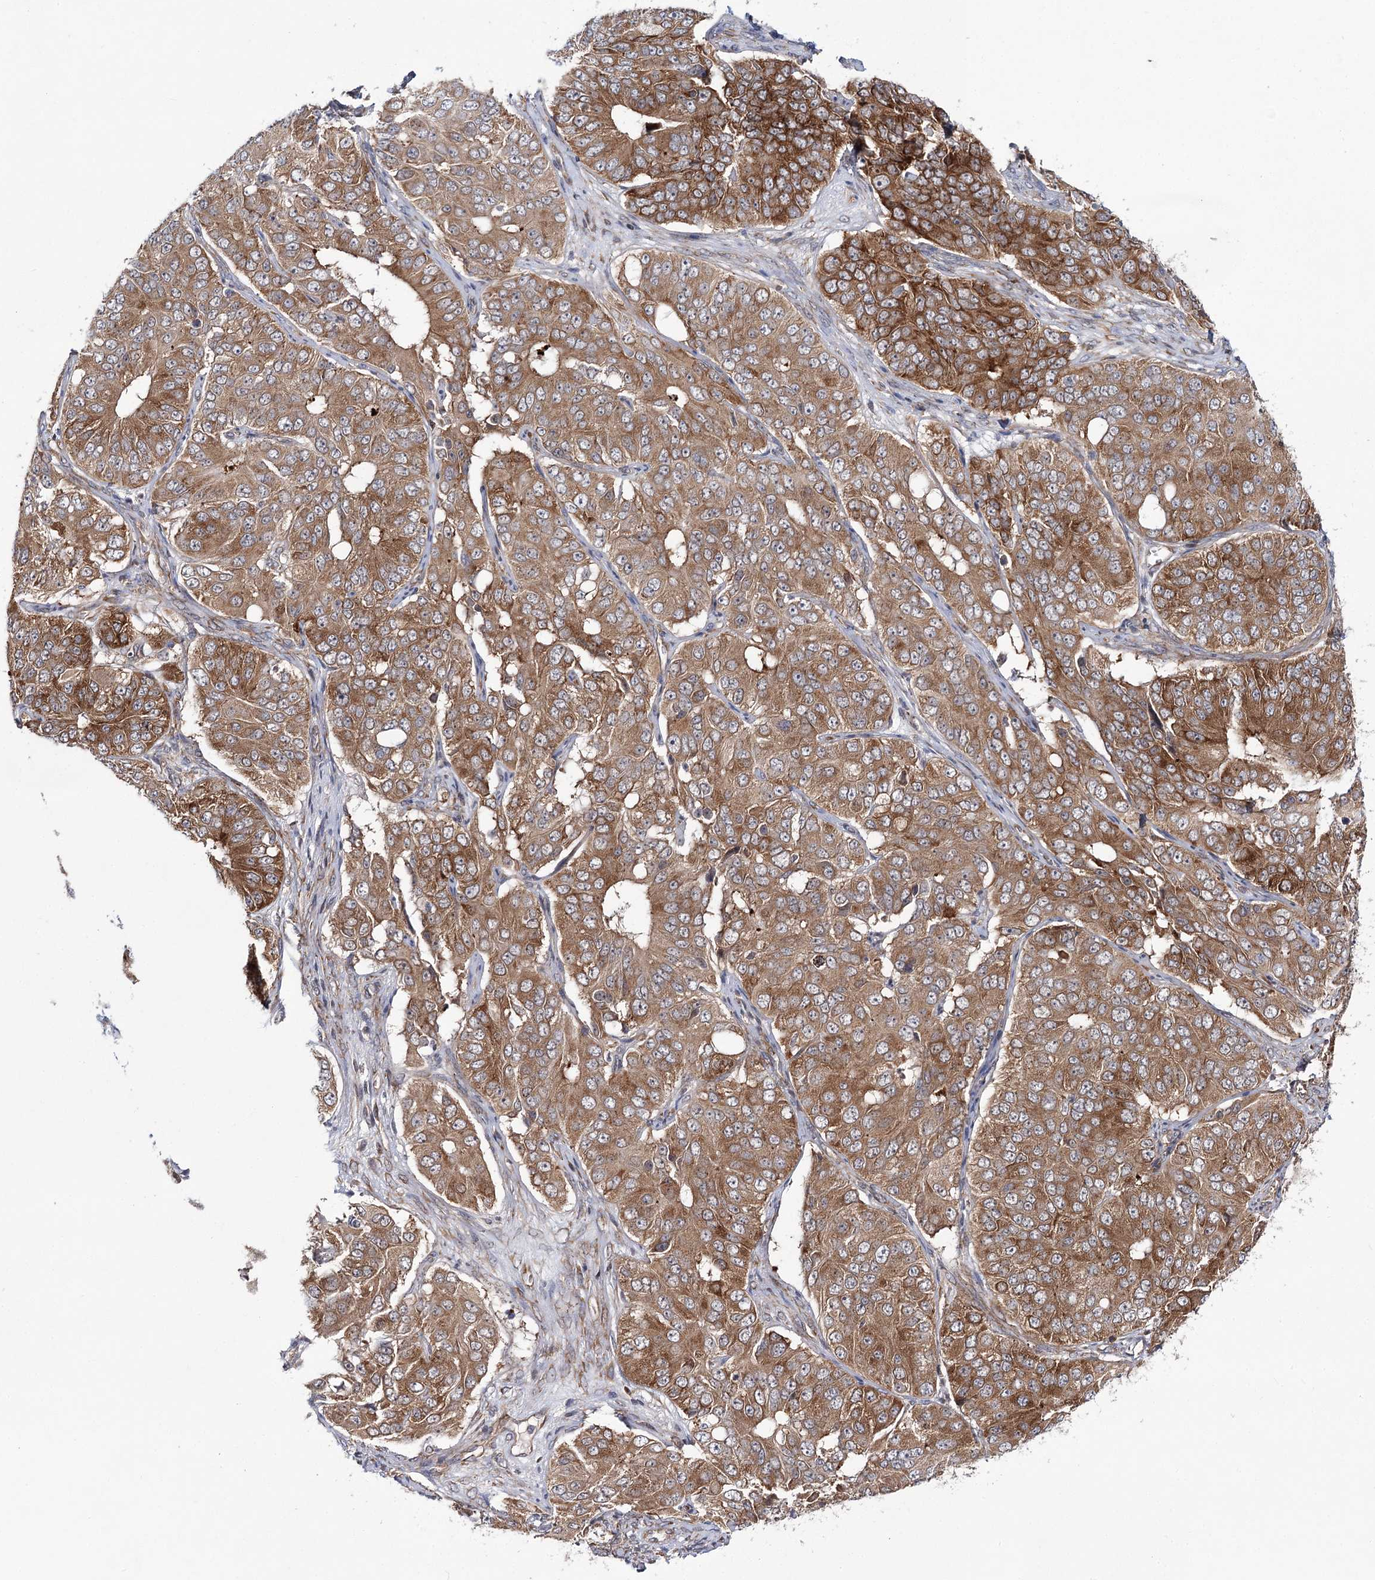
{"staining": {"intensity": "moderate", "quantity": ">75%", "location": "cytoplasmic/membranous"}, "tissue": "ovarian cancer", "cell_type": "Tumor cells", "image_type": "cancer", "snomed": [{"axis": "morphology", "description": "Carcinoma, endometroid"}, {"axis": "topography", "description": "Ovary"}], "caption": "An immunohistochemistry (IHC) photomicrograph of tumor tissue is shown. Protein staining in brown labels moderate cytoplasmic/membranous positivity in ovarian endometroid carcinoma within tumor cells.", "gene": "VWA2", "patient": {"sex": "female", "age": 51}}